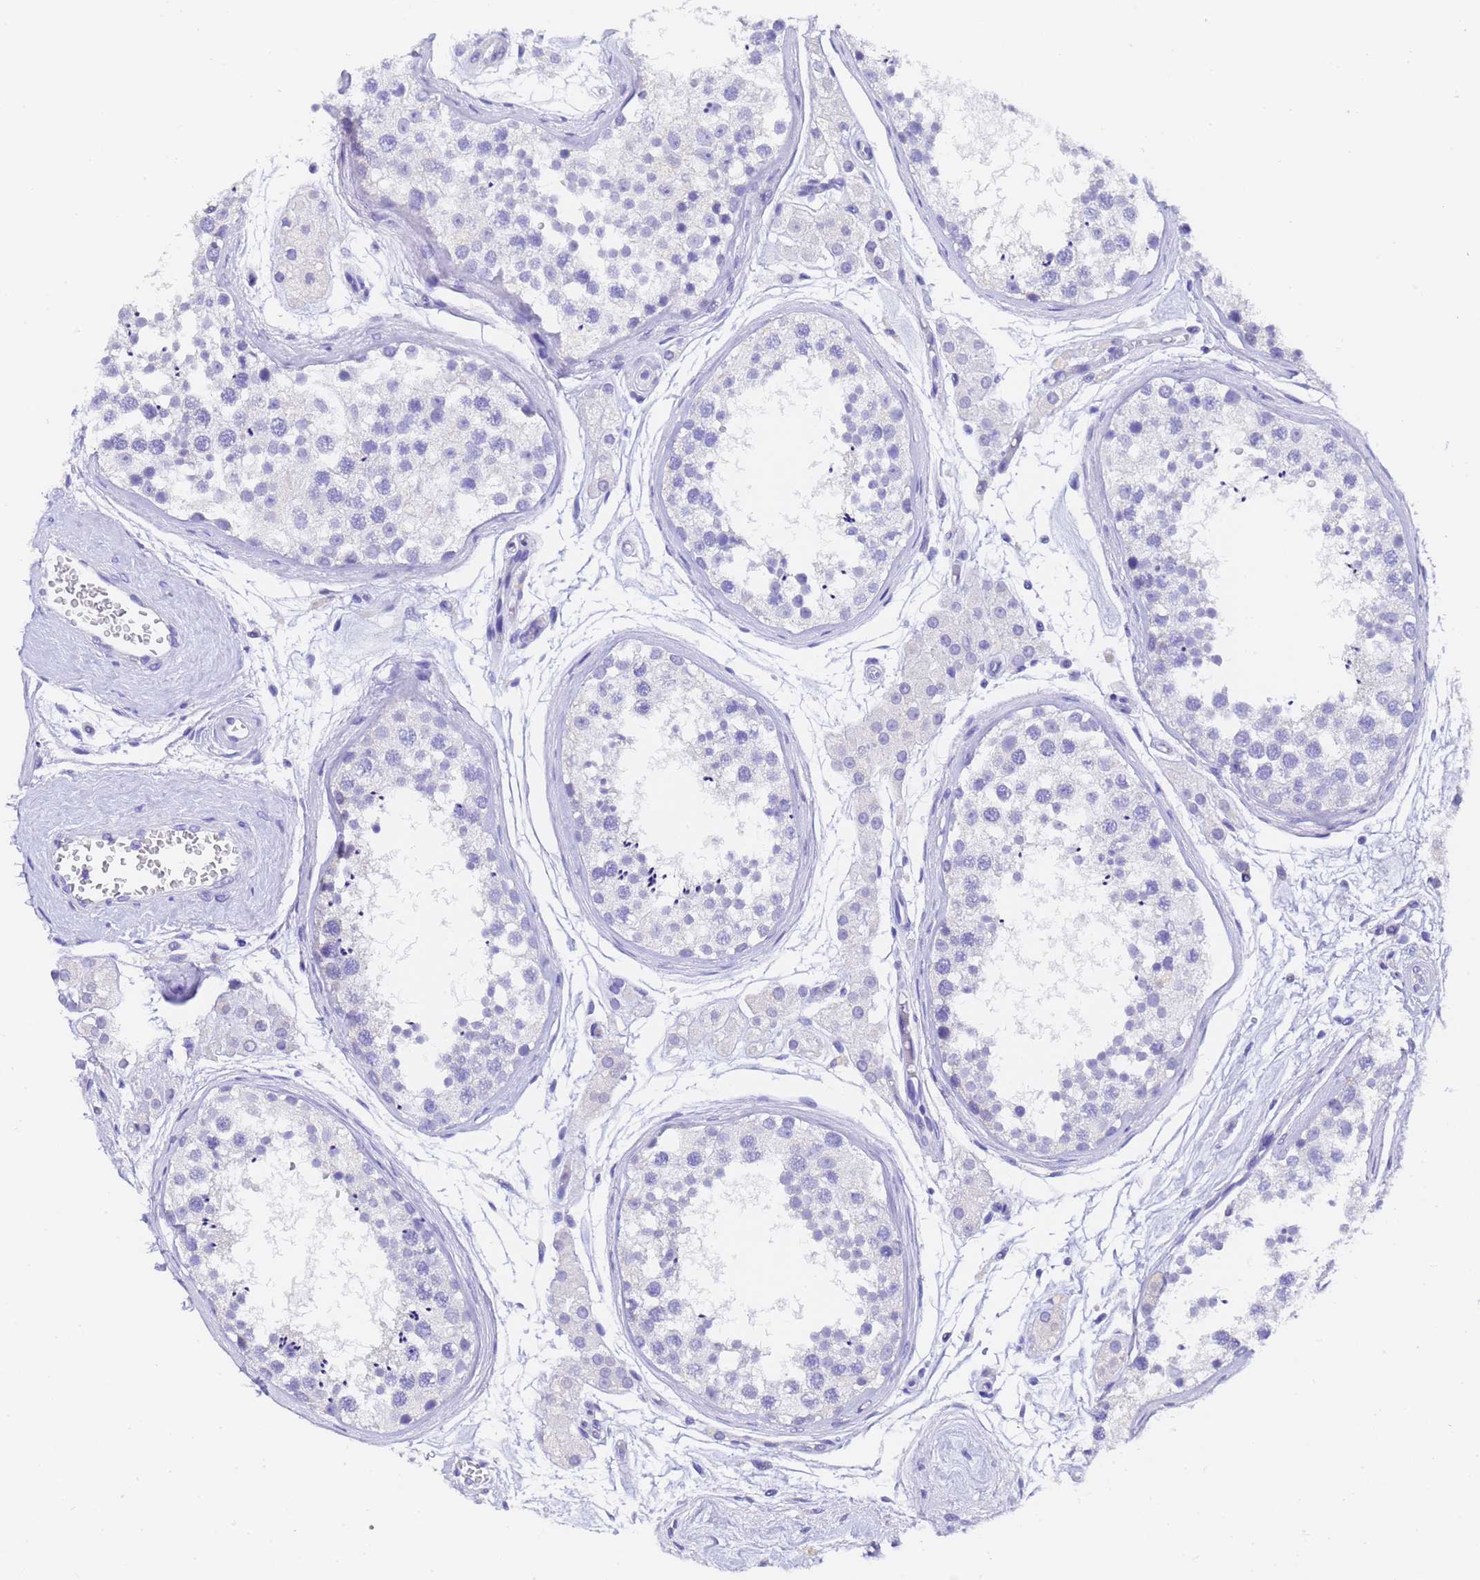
{"staining": {"intensity": "negative", "quantity": "none", "location": "none"}, "tissue": "testis", "cell_type": "Cells in seminiferous ducts", "image_type": "normal", "snomed": [{"axis": "morphology", "description": "Normal tissue, NOS"}, {"axis": "topography", "description": "Testis"}], "caption": "Cells in seminiferous ducts are negative for brown protein staining in benign testis.", "gene": "GABRA1", "patient": {"sex": "male", "age": 56}}